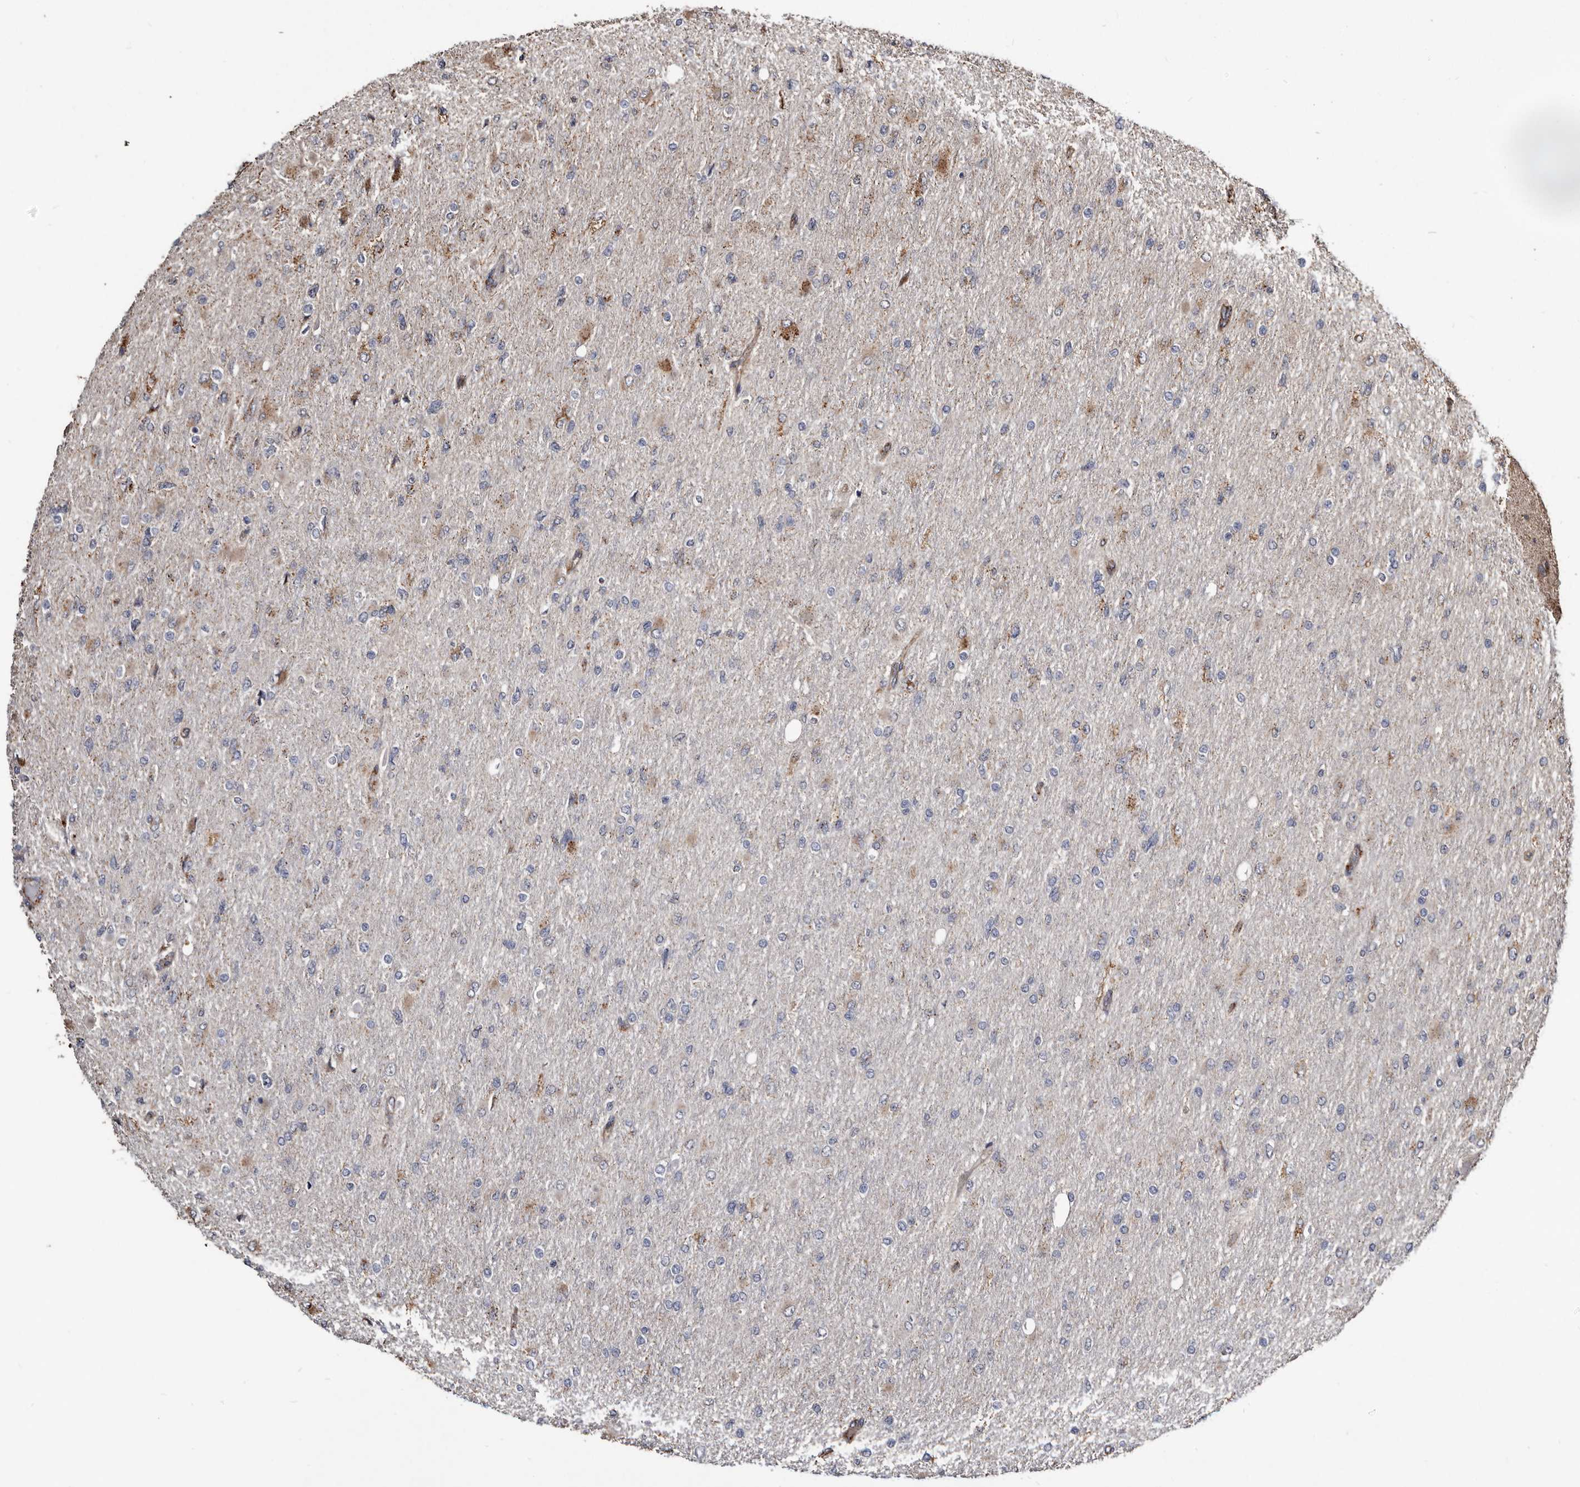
{"staining": {"intensity": "negative", "quantity": "none", "location": "none"}, "tissue": "glioma", "cell_type": "Tumor cells", "image_type": "cancer", "snomed": [{"axis": "morphology", "description": "Glioma, malignant, High grade"}, {"axis": "topography", "description": "Cerebral cortex"}], "caption": "Tumor cells are negative for brown protein staining in glioma.", "gene": "CTSA", "patient": {"sex": "female", "age": 36}}